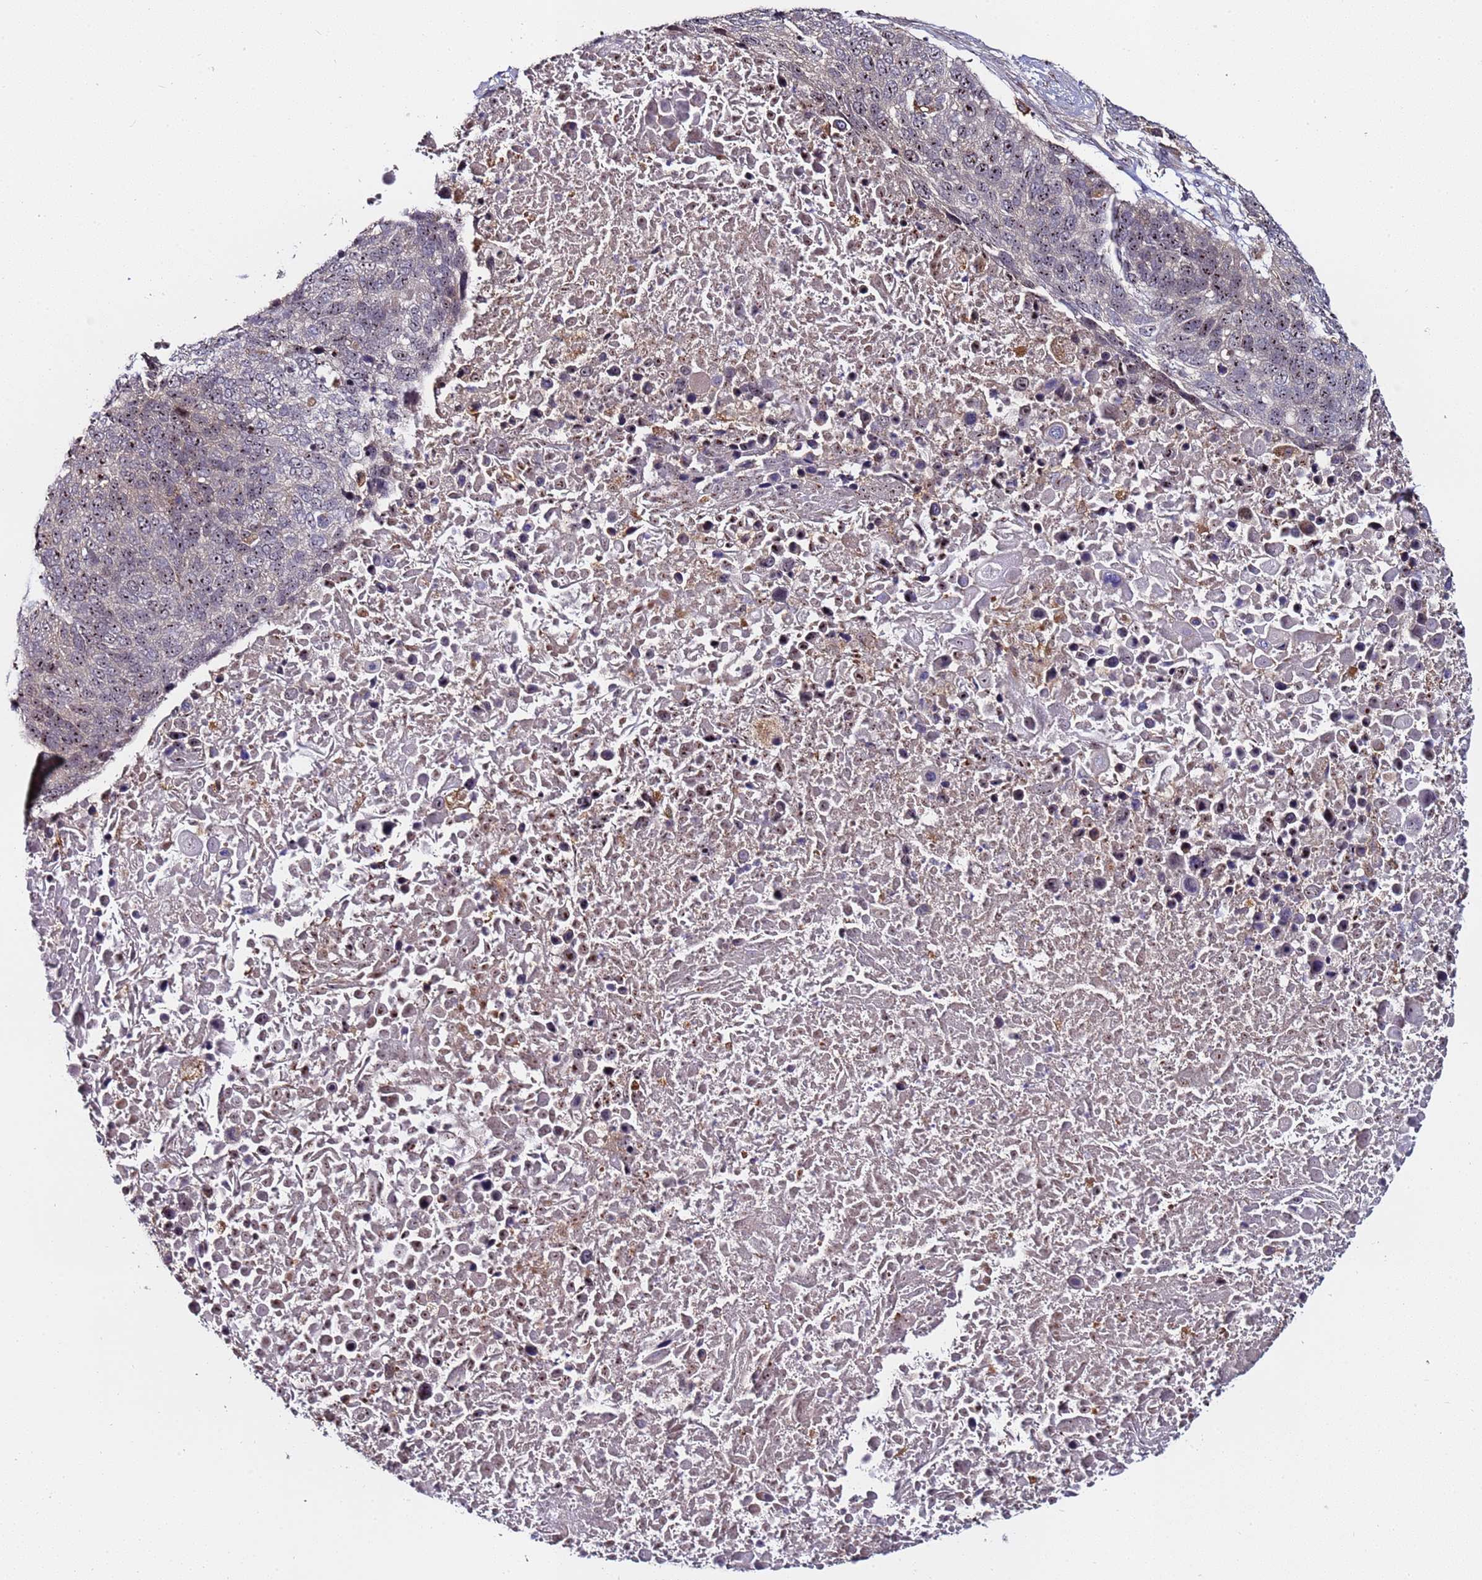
{"staining": {"intensity": "strong", "quantity": "25%-75%", "location": "nuclear"}, "tissue": "lung cancer", "cell_type": "Tumor cells", "image_type": "cancer", "snomed": [{"axis": "morphology", "description": "Normal tissue, NOS"}, {"axis": "morphology", "description": "Squamous cell carcinoma, NOS"}, {"axis": "topography", "description": "Lymph node"}, {"axis": "topography", "description": "Lung"}], "caption": "Brown immunohistochemical staining in lung cancer displays strong nuclear expression in approximately 25%-75% of tumor cells. (IHC, brightfield microscopy, high magnification).", "gene": "KRI1", "patient": {"sex": "male", "age": 66}}